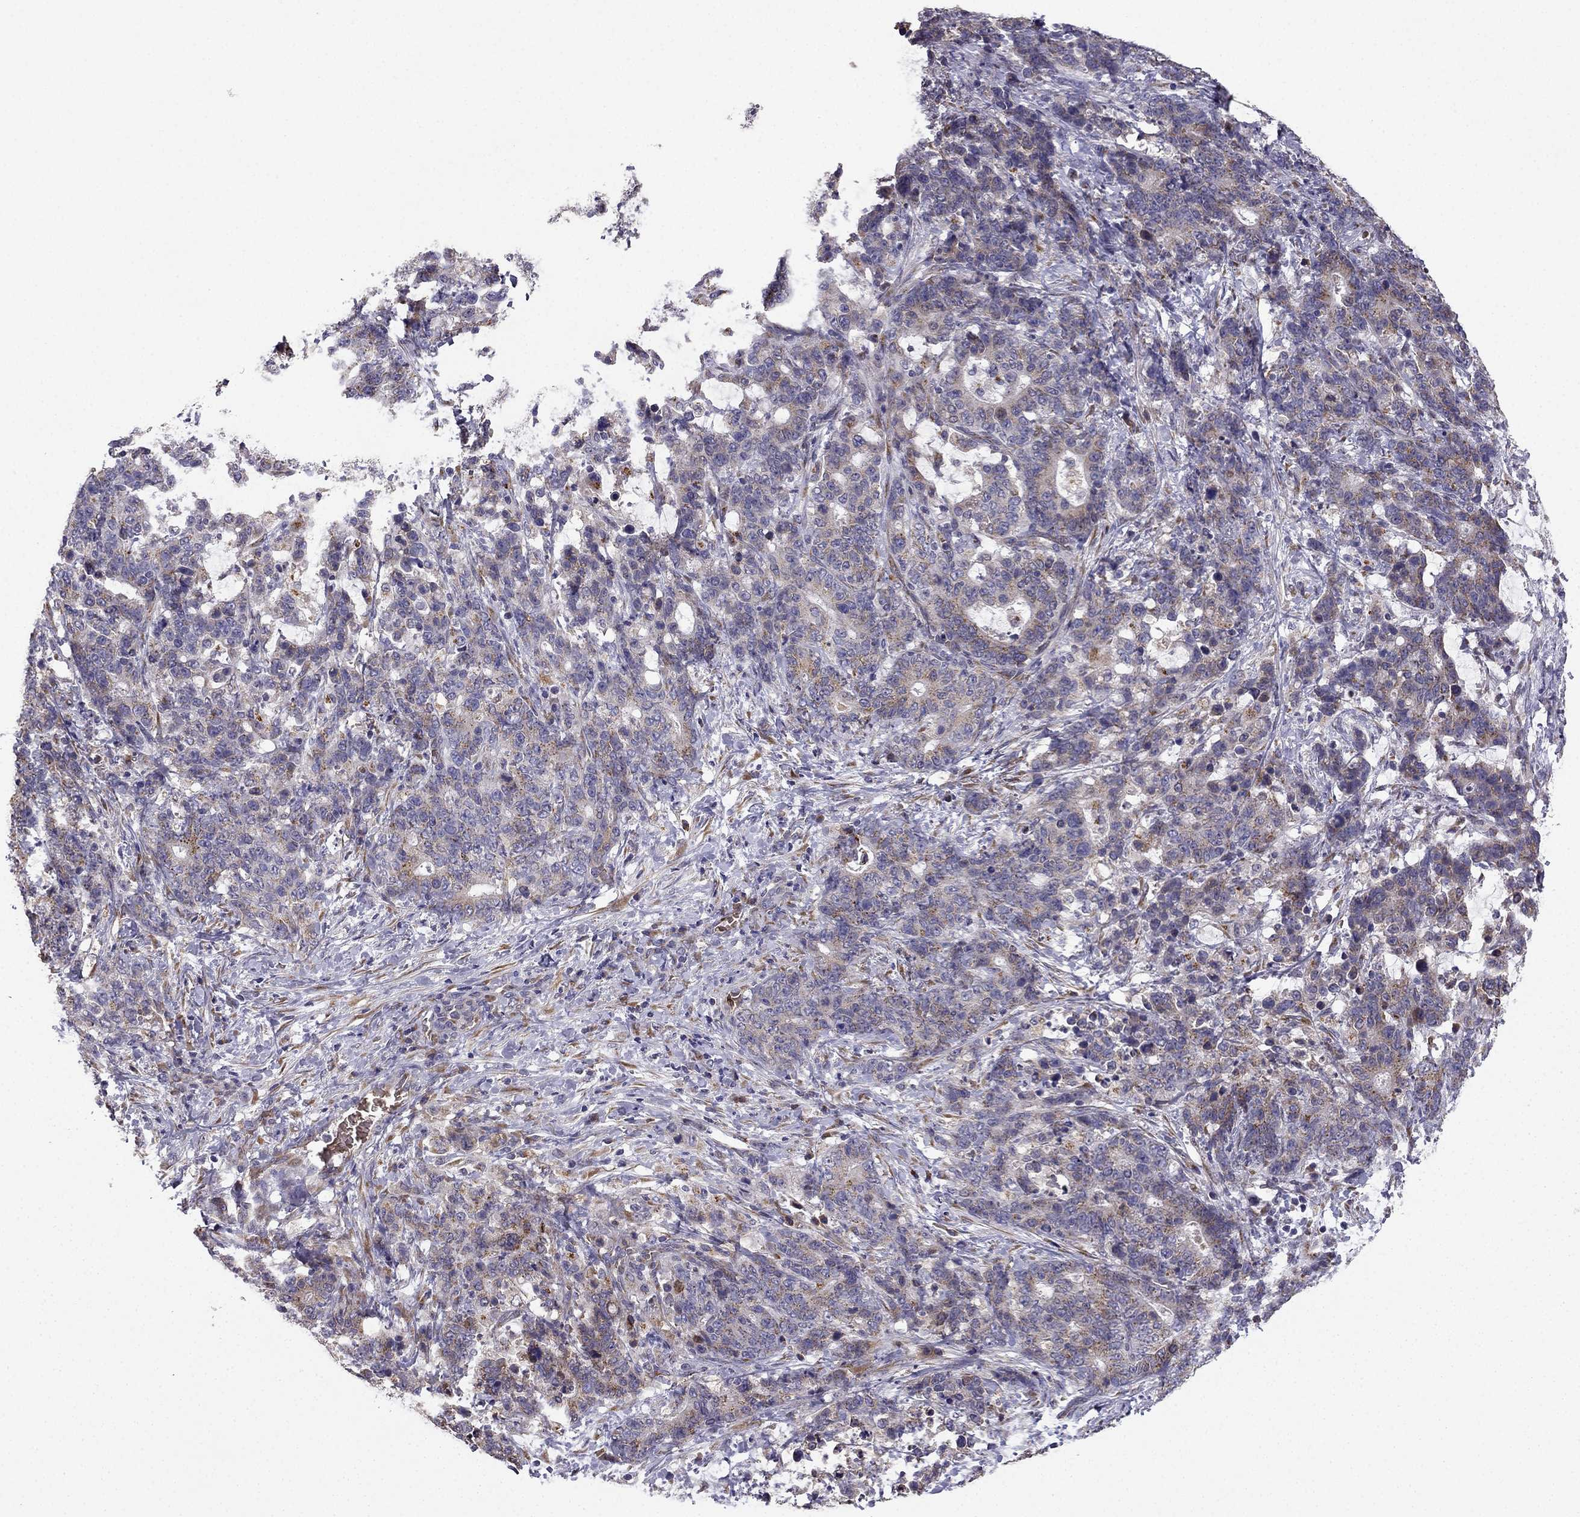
{"staining": {"intensity": "moderate", "quantity": "25%-75%", "location": "cytoplasmic/membranous"}, "tissue": "stomach cancer", "cell_type": "Tumor cells", "image_type": "cancer", "snomed": [{"axis": "morphology", "description": "Normal tissue, NOS"}, {"axis": "morphology", "description": "Adenocarcinoma, NOS"}, {"axis": "topography", "description": "Stomach"}], "caption": "Brown immunohistochemical staining in stomach cancer reveals moderate cytoplasmic/membranous staining in about 25%-75% of tumor cells.", "gene": "B4GALT7", "patient": {"sex": "female", "age": 64}}